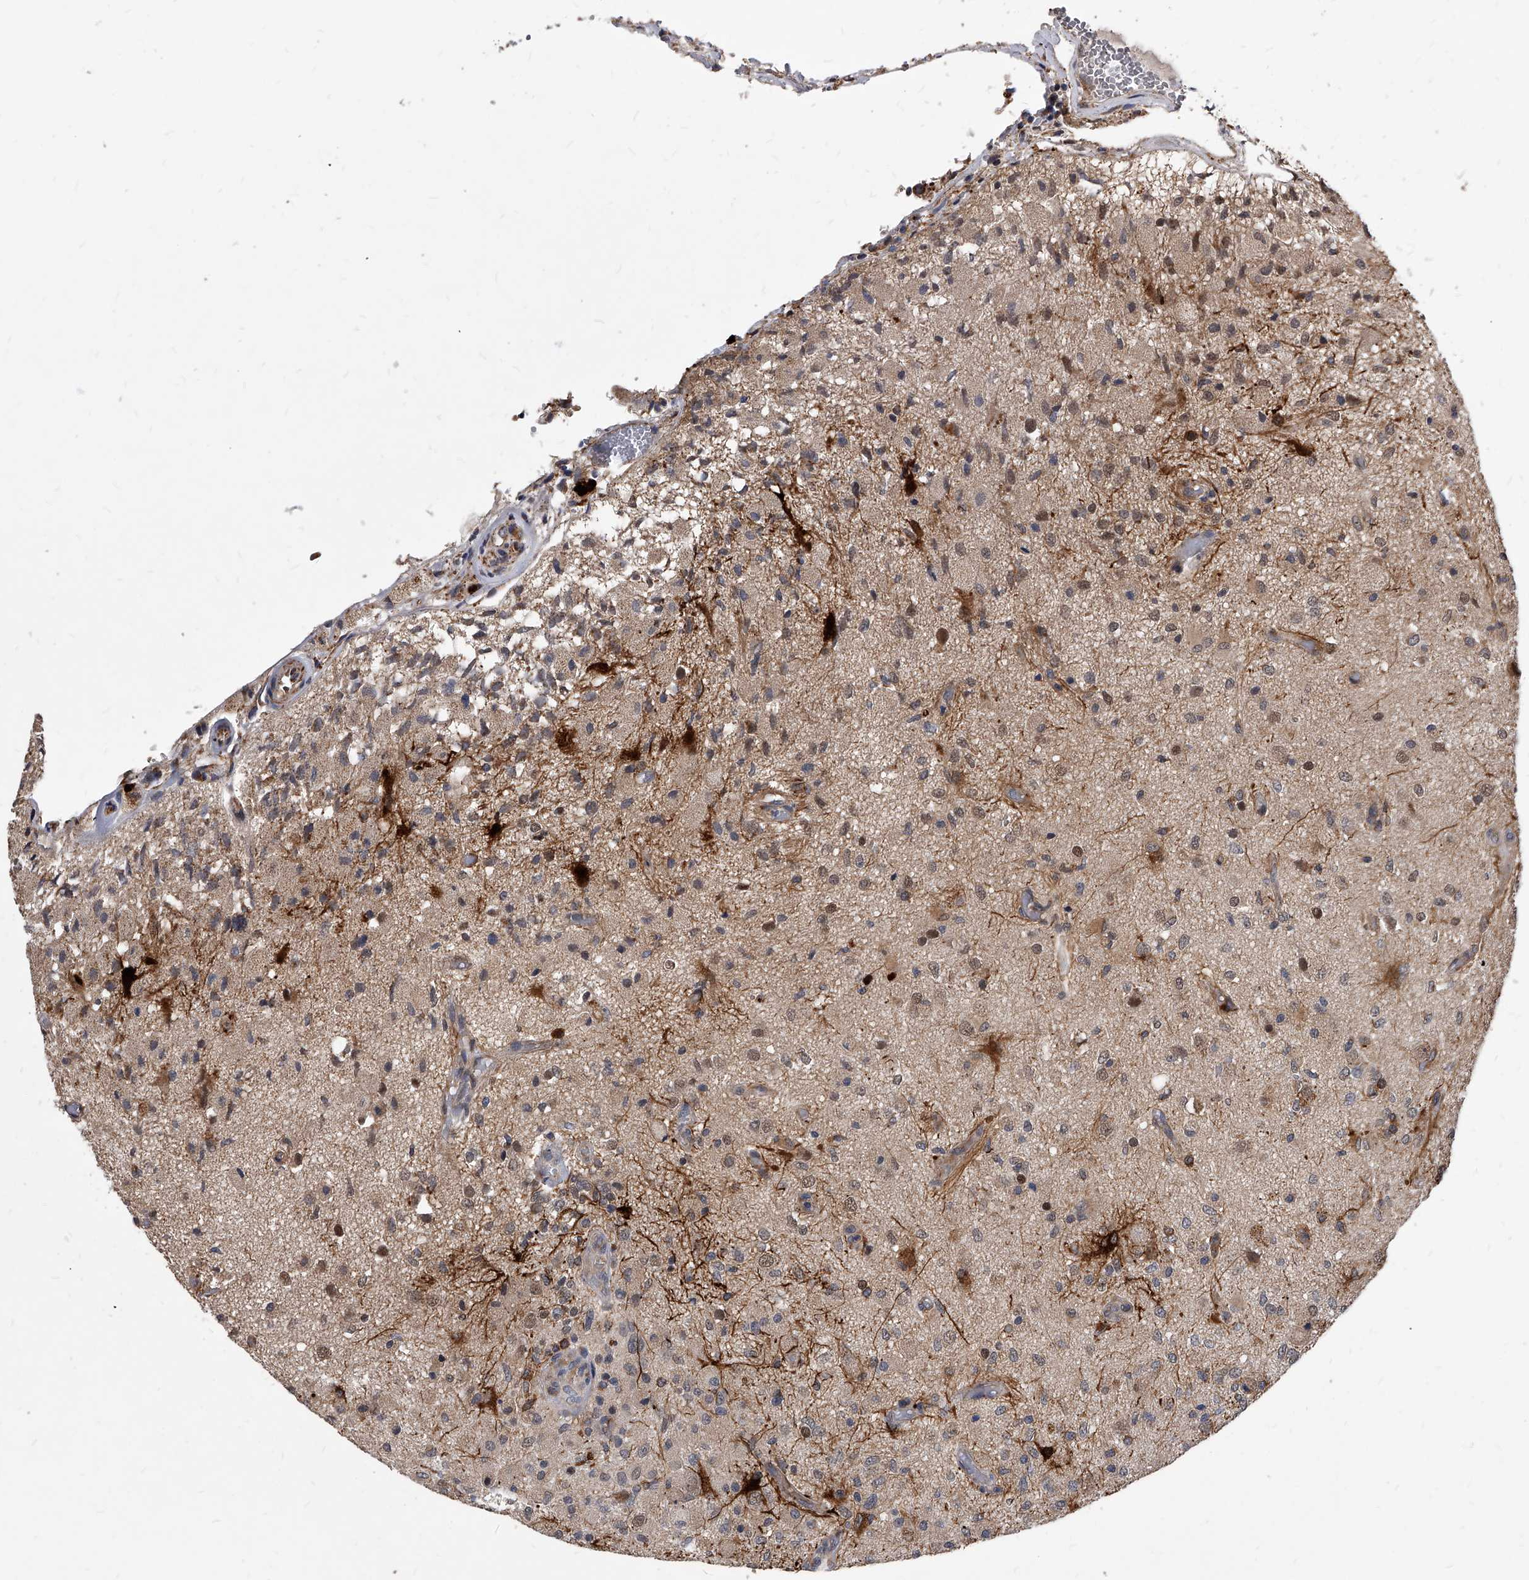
{"staining": {"intensity": "weak", "quantity": "25%-75%", "location": "cytoplasmic/membranous,nuclear"}, "tissue": "glioma", "cell_type": "Tumor cells", "image_type": "cancer", "snomed": [{"axis": "morphology", "description": "Normal tissue, NOS"}, {"axis": "morphology", "description": "Glioma, malignant, High grade"}, {"axis": "topography", "description": "Cerebral cortex"}], "caption": "This is an image of IHC staining of glioma, which shows weak staining in the cytoplasmic/membranous and nuclear of tumor cells.", "gene": "SOBP", "patient": {"sex": "male", "age": 77}}